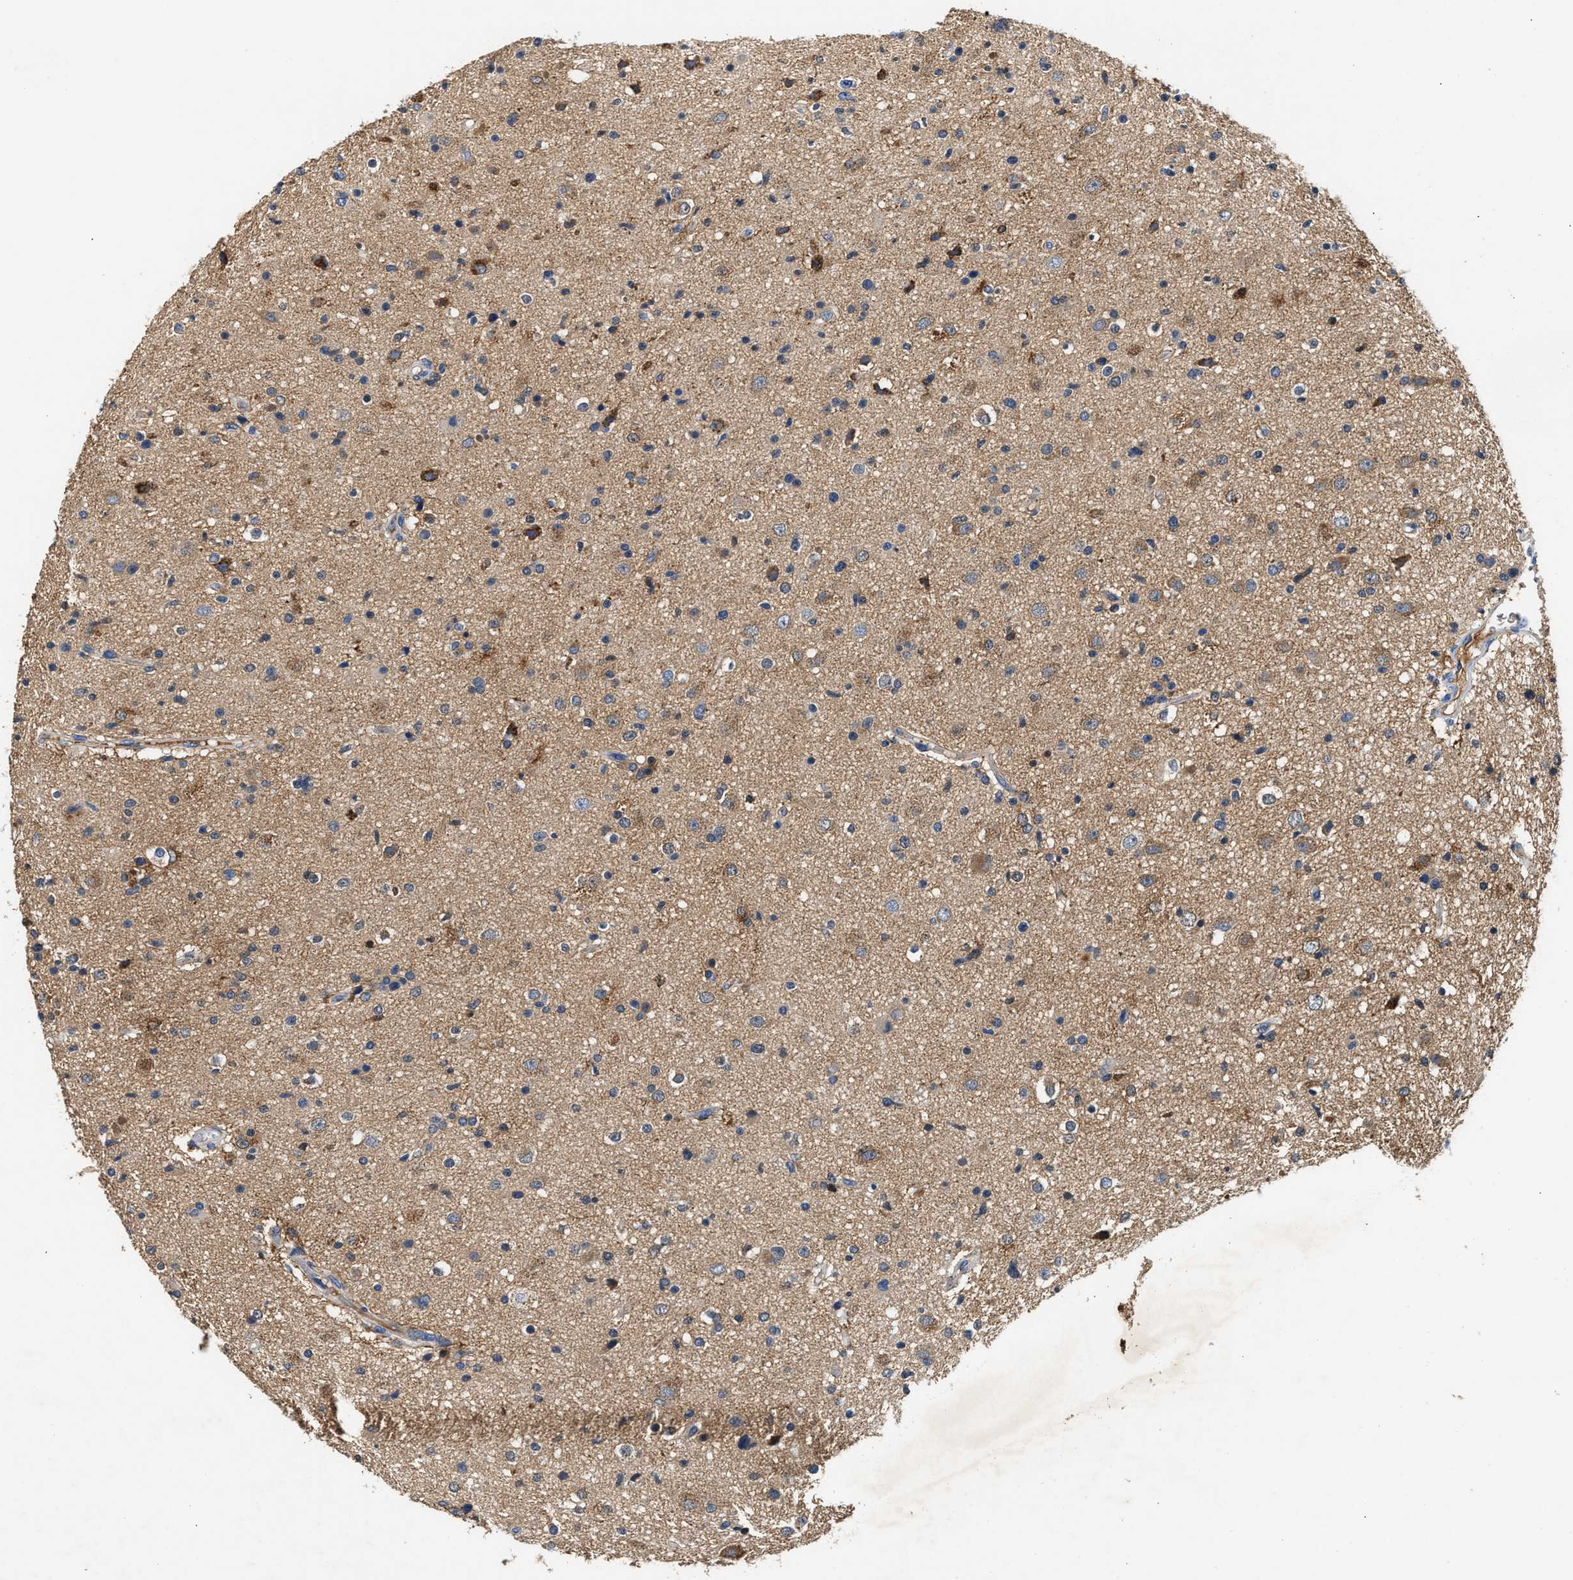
{"staining": {"intensity": "moderate", "quantity": "<25%", "location": "cytoplasmic/membranous"}, "tissue": "glioma", "cell_type": "Tumor cells", "image_type": "cancer", "snomed": [{"axis": "morphology", "description": "Glioma, malignant, High grade"}, {"axis": "topography", "description": "Brain"}], "caption": "Tumor cells show low levels of moderate cytoplasmic/membranous positivity in approximately <25% of cells in high-grade glioma (malignant). (DAB IHC with brightfield microscopy, high magnification).", "gene": "TUT7", "patient": {"sex": "male", "age": 33}}